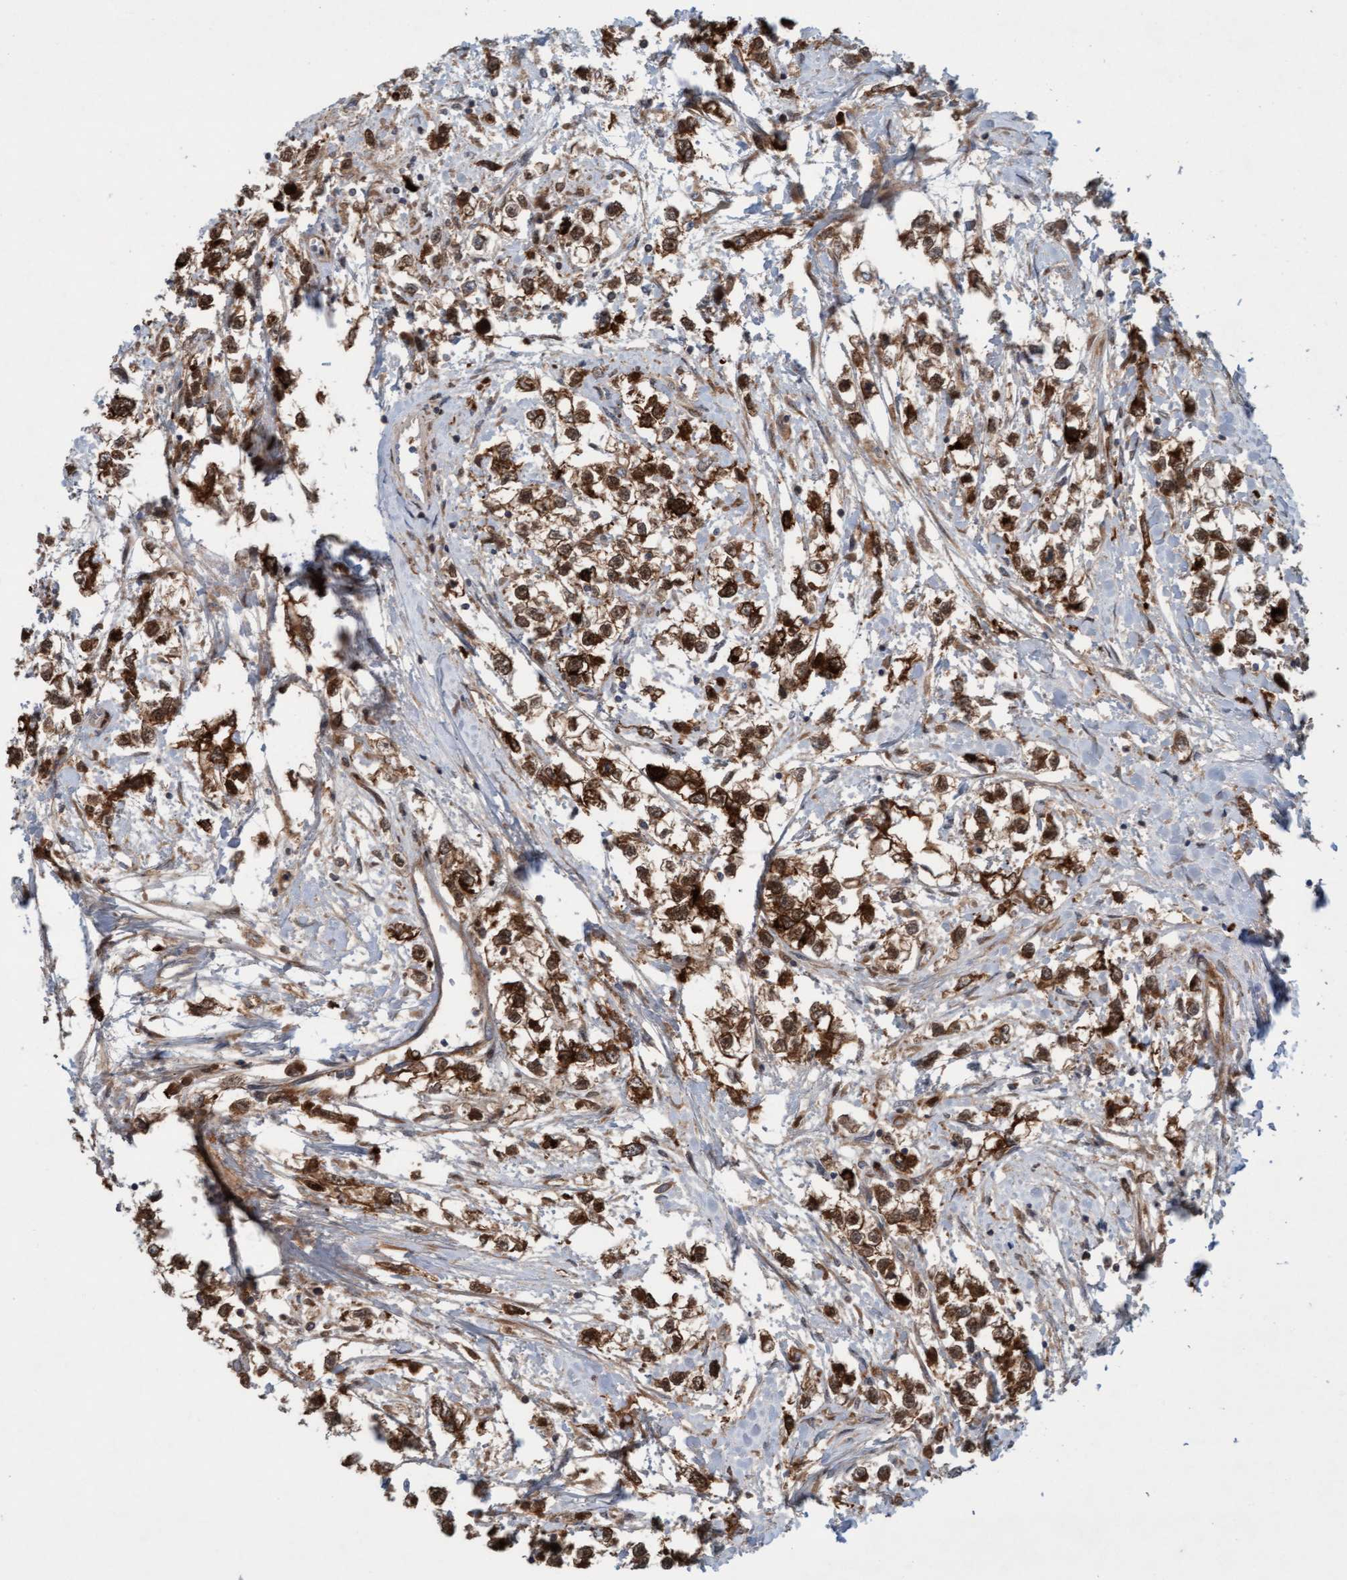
{"staining": {"intensity": "strong", "quantity": ">75%", "location": "cytoplasmic/membranous"}, "tissue": "testis cancer", "cell_type": "Tumor cells", "image_type": "cancer", "snomed": [{"axis": "morphology", "description": "Seminoma, NOS"}, {"axis": "morphology", "description": "Carcinoma, Embryonal, NOS"}, {"axis": "topography", "description": "Testis"}], "caption": "High-magnification brightfield microscopy of testis cancer stained with DAB (3,3'-diaminobenzidine) (brown) and counterstained with hematoxylin (blue). tumor cells exhibit strong cytoplasmic/membranous expression is seen in about>75% of cells.", "gene": "KLHL25", "patient": {"sex": "male", "age": 51}}